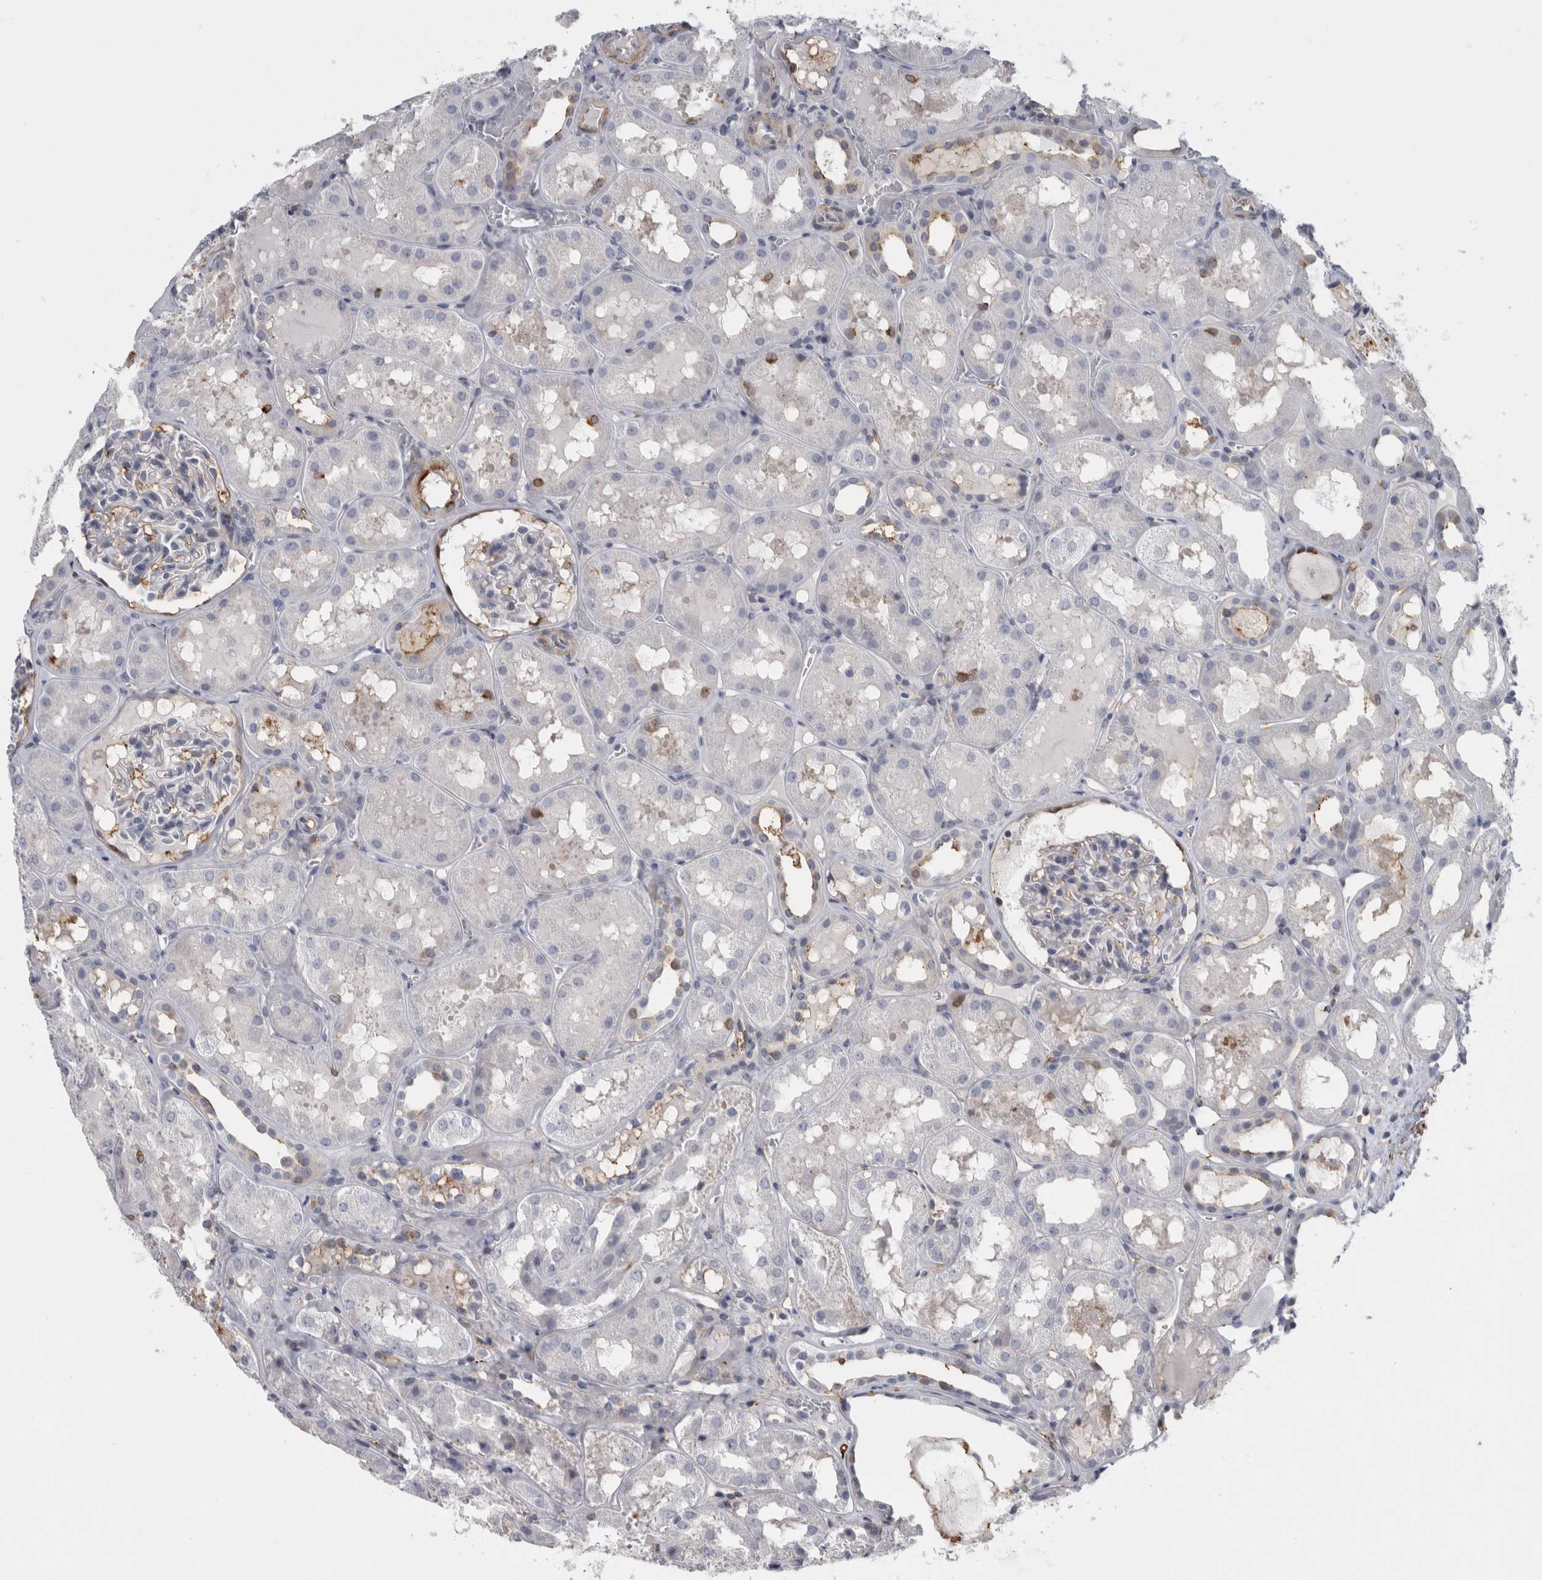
{"staining": {"intensity": "negative", "quantity": "none", "location": "none"}, "tissue": "kidney", "cell_type": "Cells in glomeruli", "image_type": "normal", "snomed": [{"axis": "morphology", "description": "Normal tissue, NOS"}, {"axis": "topography", "description": "Kidney"}, {"axis": "topography", "description": "Urinary bladder"}], "caption": "Normal kidney was stained to show a protein in brown. There is no significant expression in cells in glomeruli. (DAB immunohistochemistry (IHC) with hematoxylin counter stain).", "gene": "DNAJC24", "patient": {"sex": "male", "age": 16}}